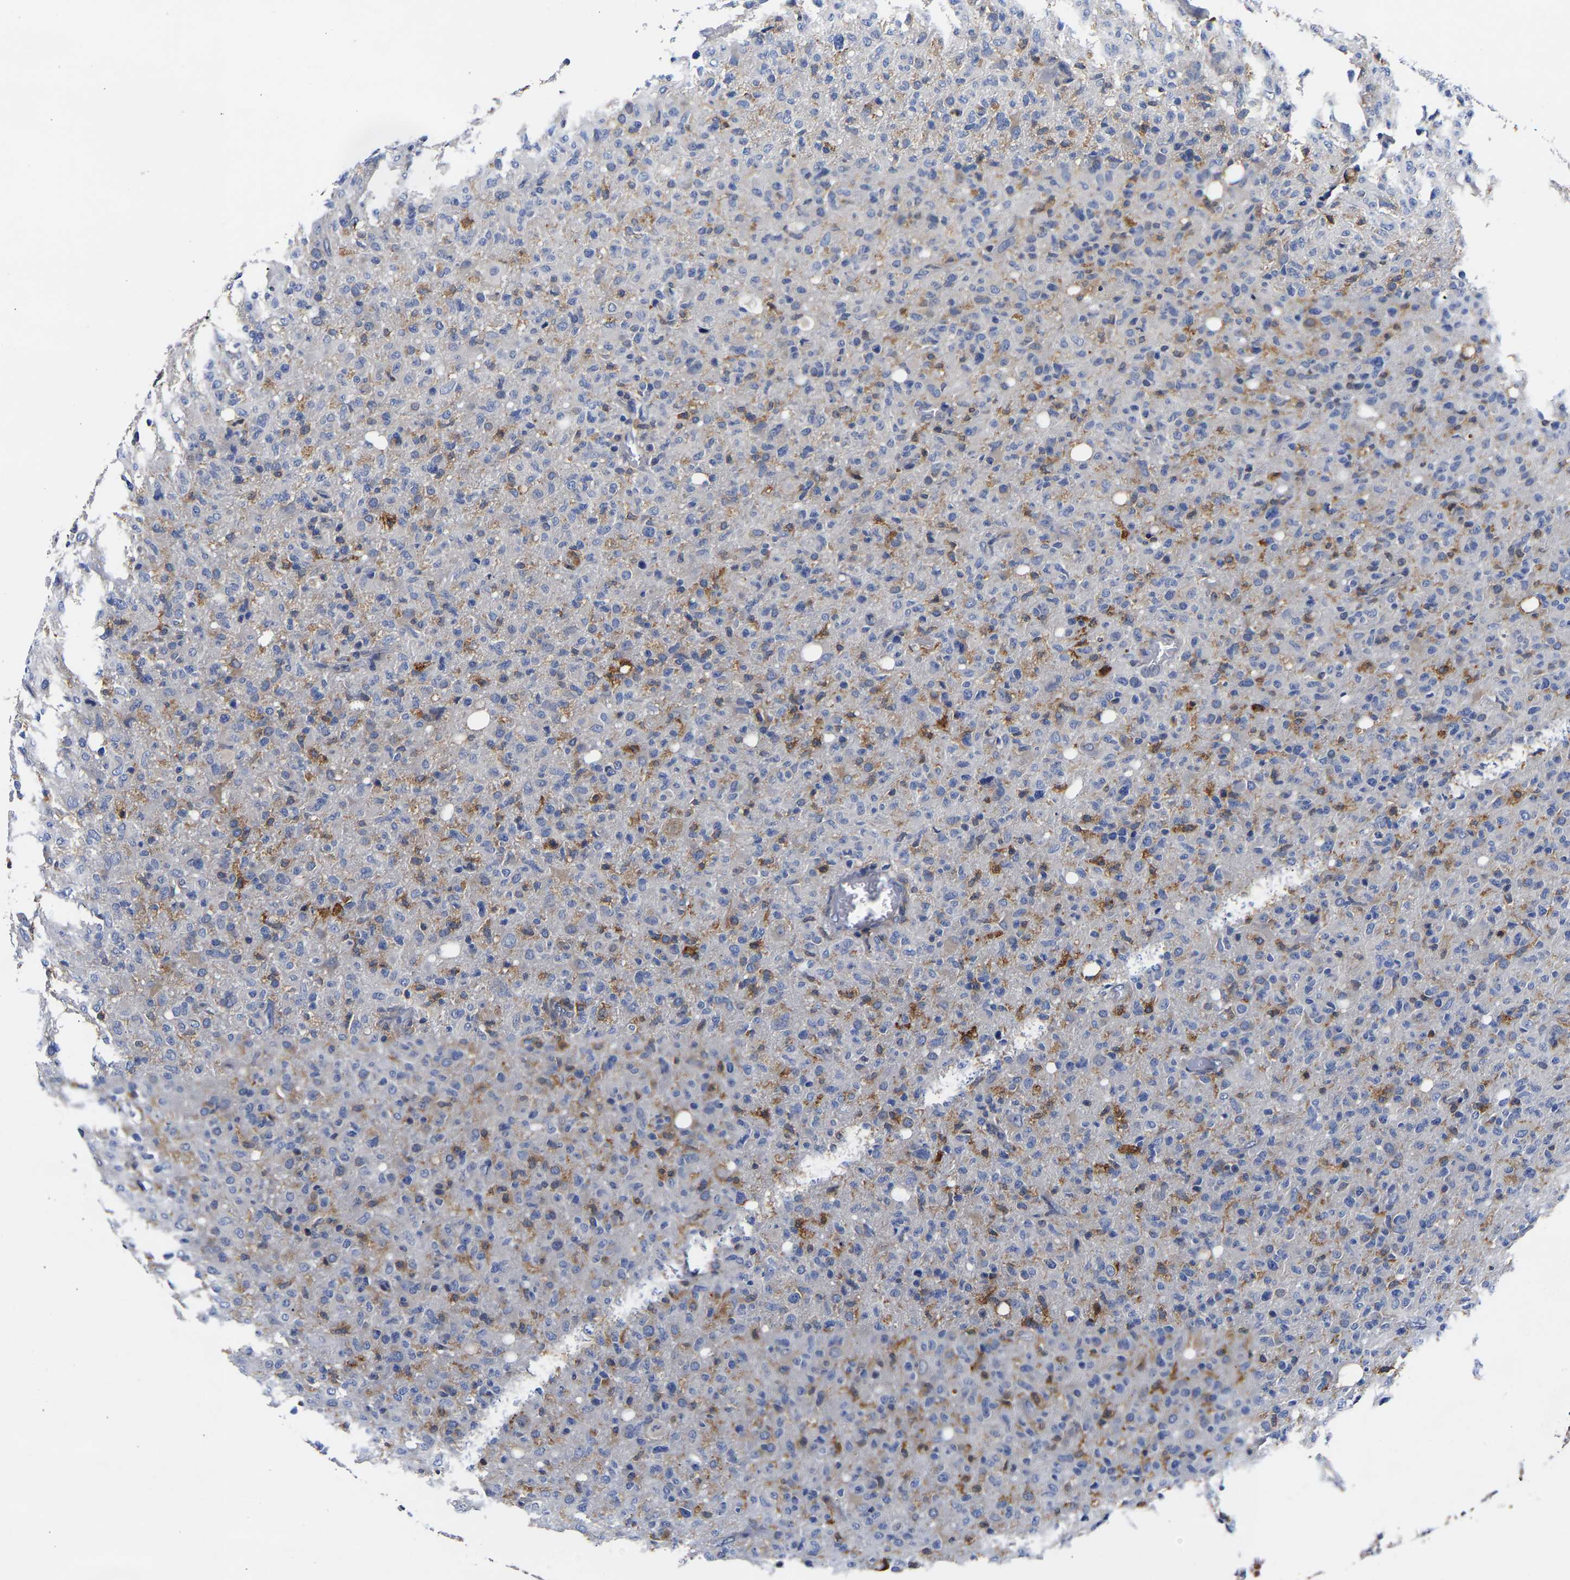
{"staining": {"intensity": "negative", "quantity": "none", "location": "none"}, "tissue": "glioma", "cell_type": "Tumor cells", "image_type": "cancer", "snomed": [{"axis": "morphology", "description": "Glioma, malignant, High grade"}, {"axis": "topography", "description": "Brain"}], "caption": "A micrograph of glioma stained for a protein shows no brown staining in tumor cells.", "gene": "CCDC6", "patient": {"sex": "female", "age": 57}}